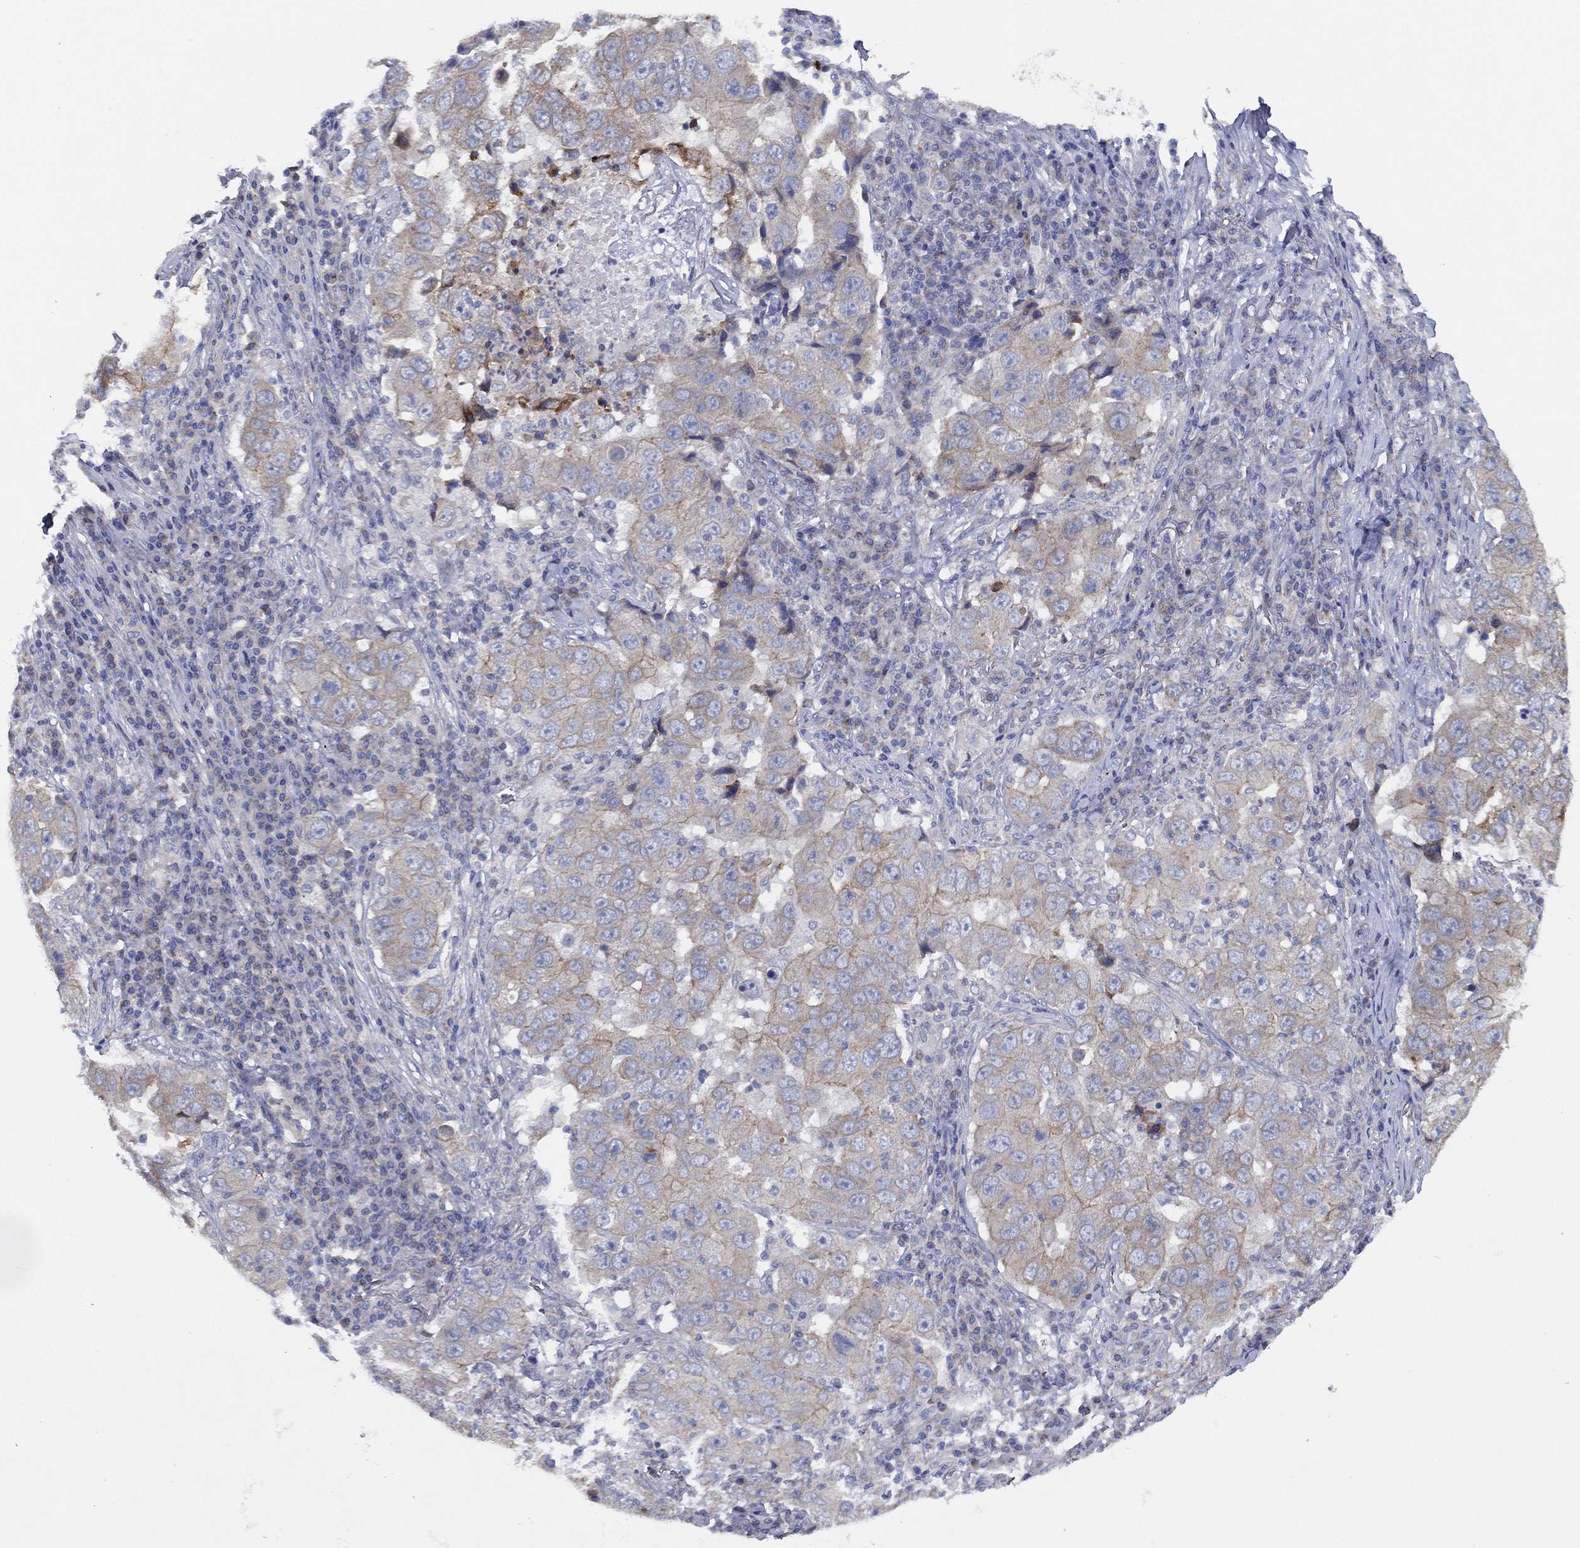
{"staining": {"intensity": "weak", "quantity": "25%-75%", "location": "cytoplasmic/membranous"}, "tissue": "lung cancer", "cell_type": "Tumor cells", "image_type": "cancer", "snomed": [{"axis": "morphology", "description": "Adenocarcinoma, NOS"}, {"axis": "topography", "description": "Lung"}], "caption": "Protein expression analysis of lung adenocarcinoma reveals weak cytoplasmic/membranous positivity in approximately 25%-75% of tumor cells.", "gene": "ZNF223", "patient": {"sex": "male", "age": 73}}